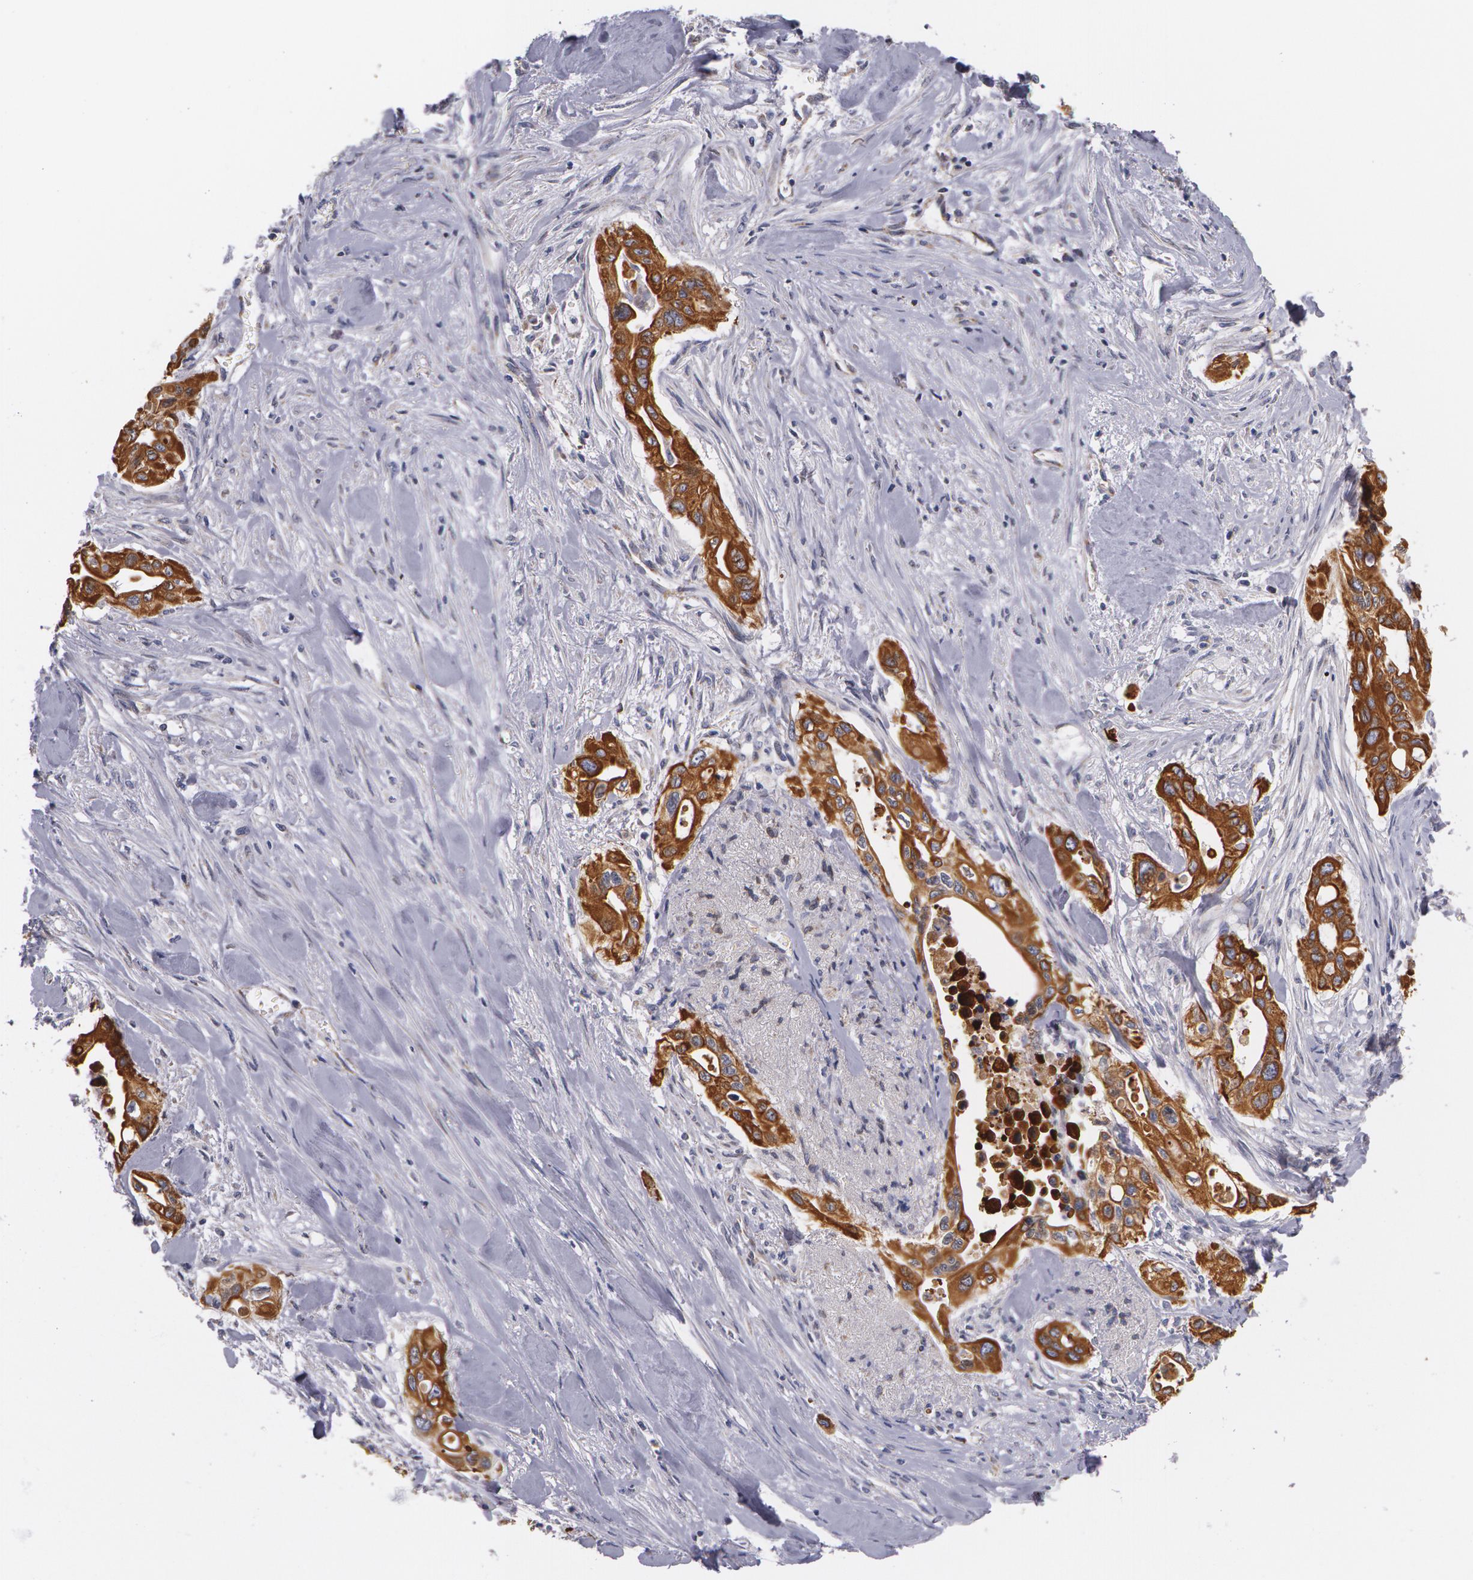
{"staining": {"intensity": "strong", "quantity": ">75%", "location": "cytoplasmic/membranous"}, "tissue": "pancreatic cancer", "cell_type": "Tumor cells", "image_type": "cancer", "snomed": [{"axis": "morphology", "description": "Adenocarcinoma, NOS"}, {"axis": "topography", "description": "Pancreas"}], "caption": "Protein expression by immunohistochemistry displays strong cytoplasmic/membranous expression in approximately >75% of tumor cells in adenocarcinoma (pancreatic).", "gene": "KRT18", "patient": {"sex": "male", "age": 77}}